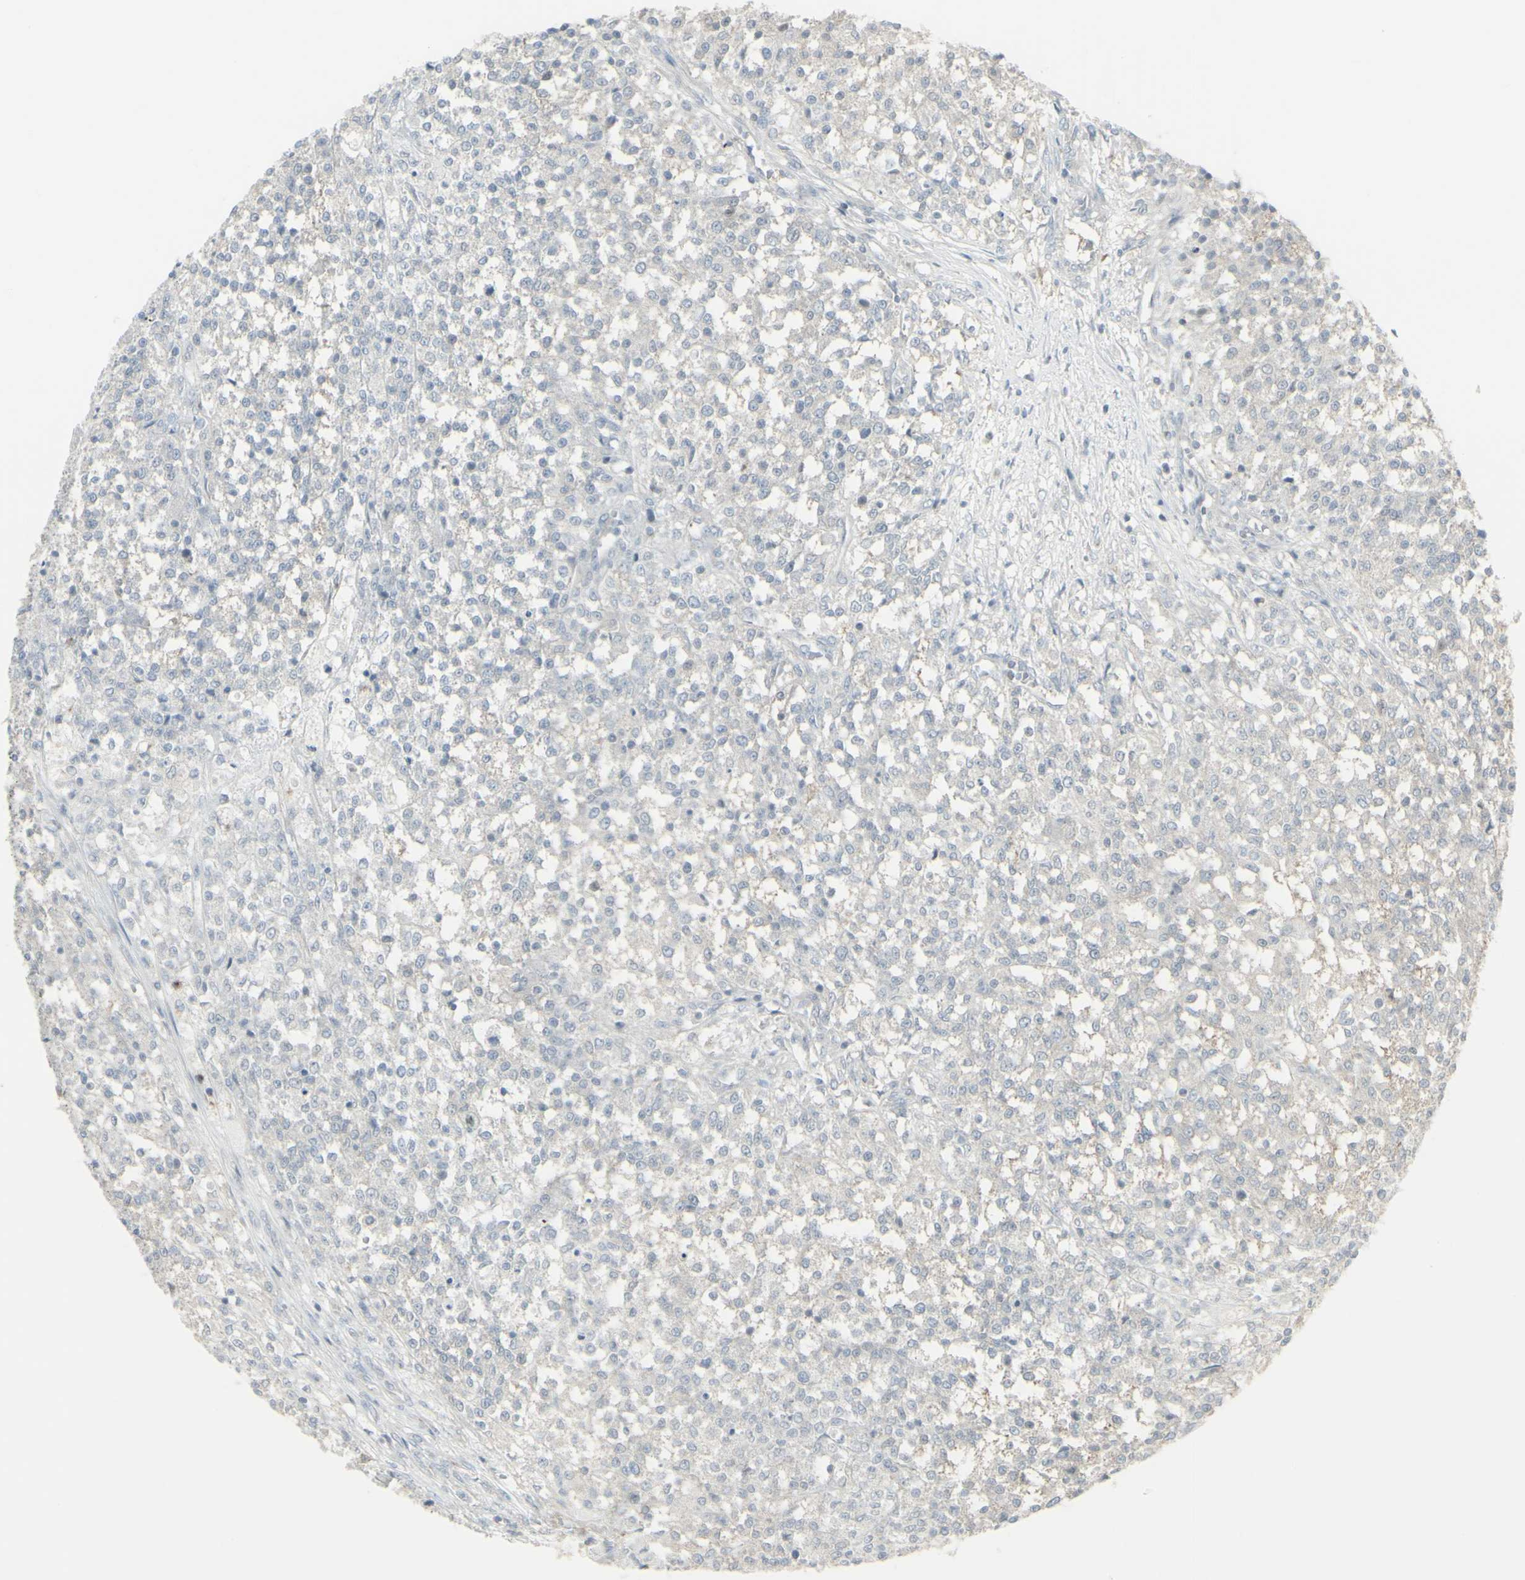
{"staining": {"intensity": "negative", "quantity": "none", "location": "none"}, "tissue": "testis cancer", "cell_type": "Tumor cells", "image_type": "cancer", "snomed": [{"axis": "morphology", "description": "Seminoma, NOS"}, {"axis": "topography", "description": "Testis"}], "caption": "This is an immunohistochemistry histopathology image of testis seminoma. There is no staining in tumor cells.", "gene": "GALNT6", "patient": {"sex": "male", "age": 59}}